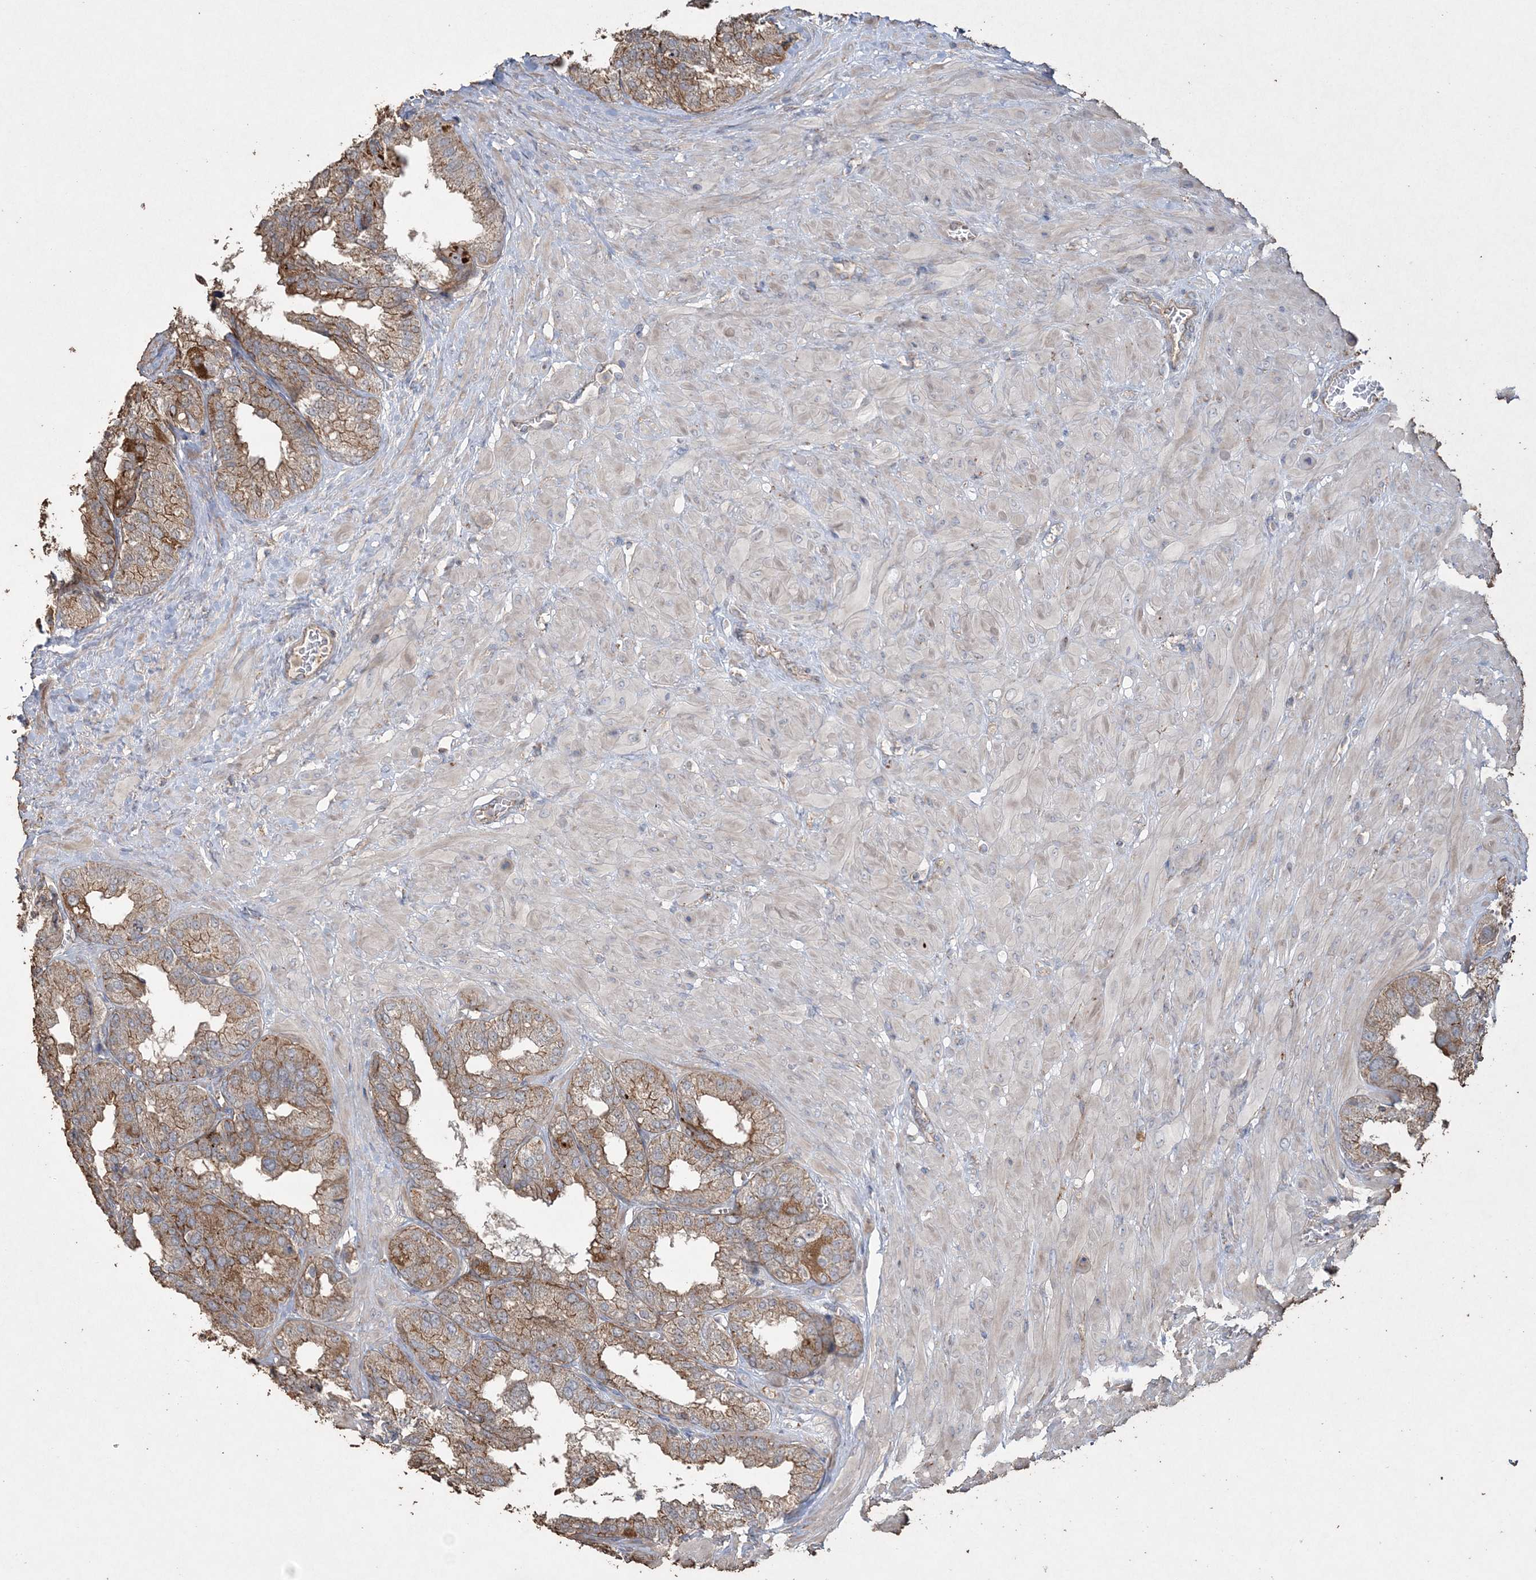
{"staining": {"intensity": "strong", "quantity": ">75%", "location": "cytoplasmic/membranous"}, "tissue": "seminal vesicle", "cell_type": "Glandular cells", "image_type": "normal", "snomed": [{"axis": "morphology", "description": "Normal tissue, NOS"}, {"axis": "topography", "description": "Prostate"}, {"axis": "topography", "description": "Seminal veicle"}], "caption": "A brown stain shows strong cytoplasmic/membranous positivity of a protein in glandular cells of benign seminal vesicle. (DAB (3,3'-diaminobenzidine) IHC, brown staining for protein, blue staining for nuclei).", "gene": "TTC7A", "patient": {"sex": "male", "age": 51}}